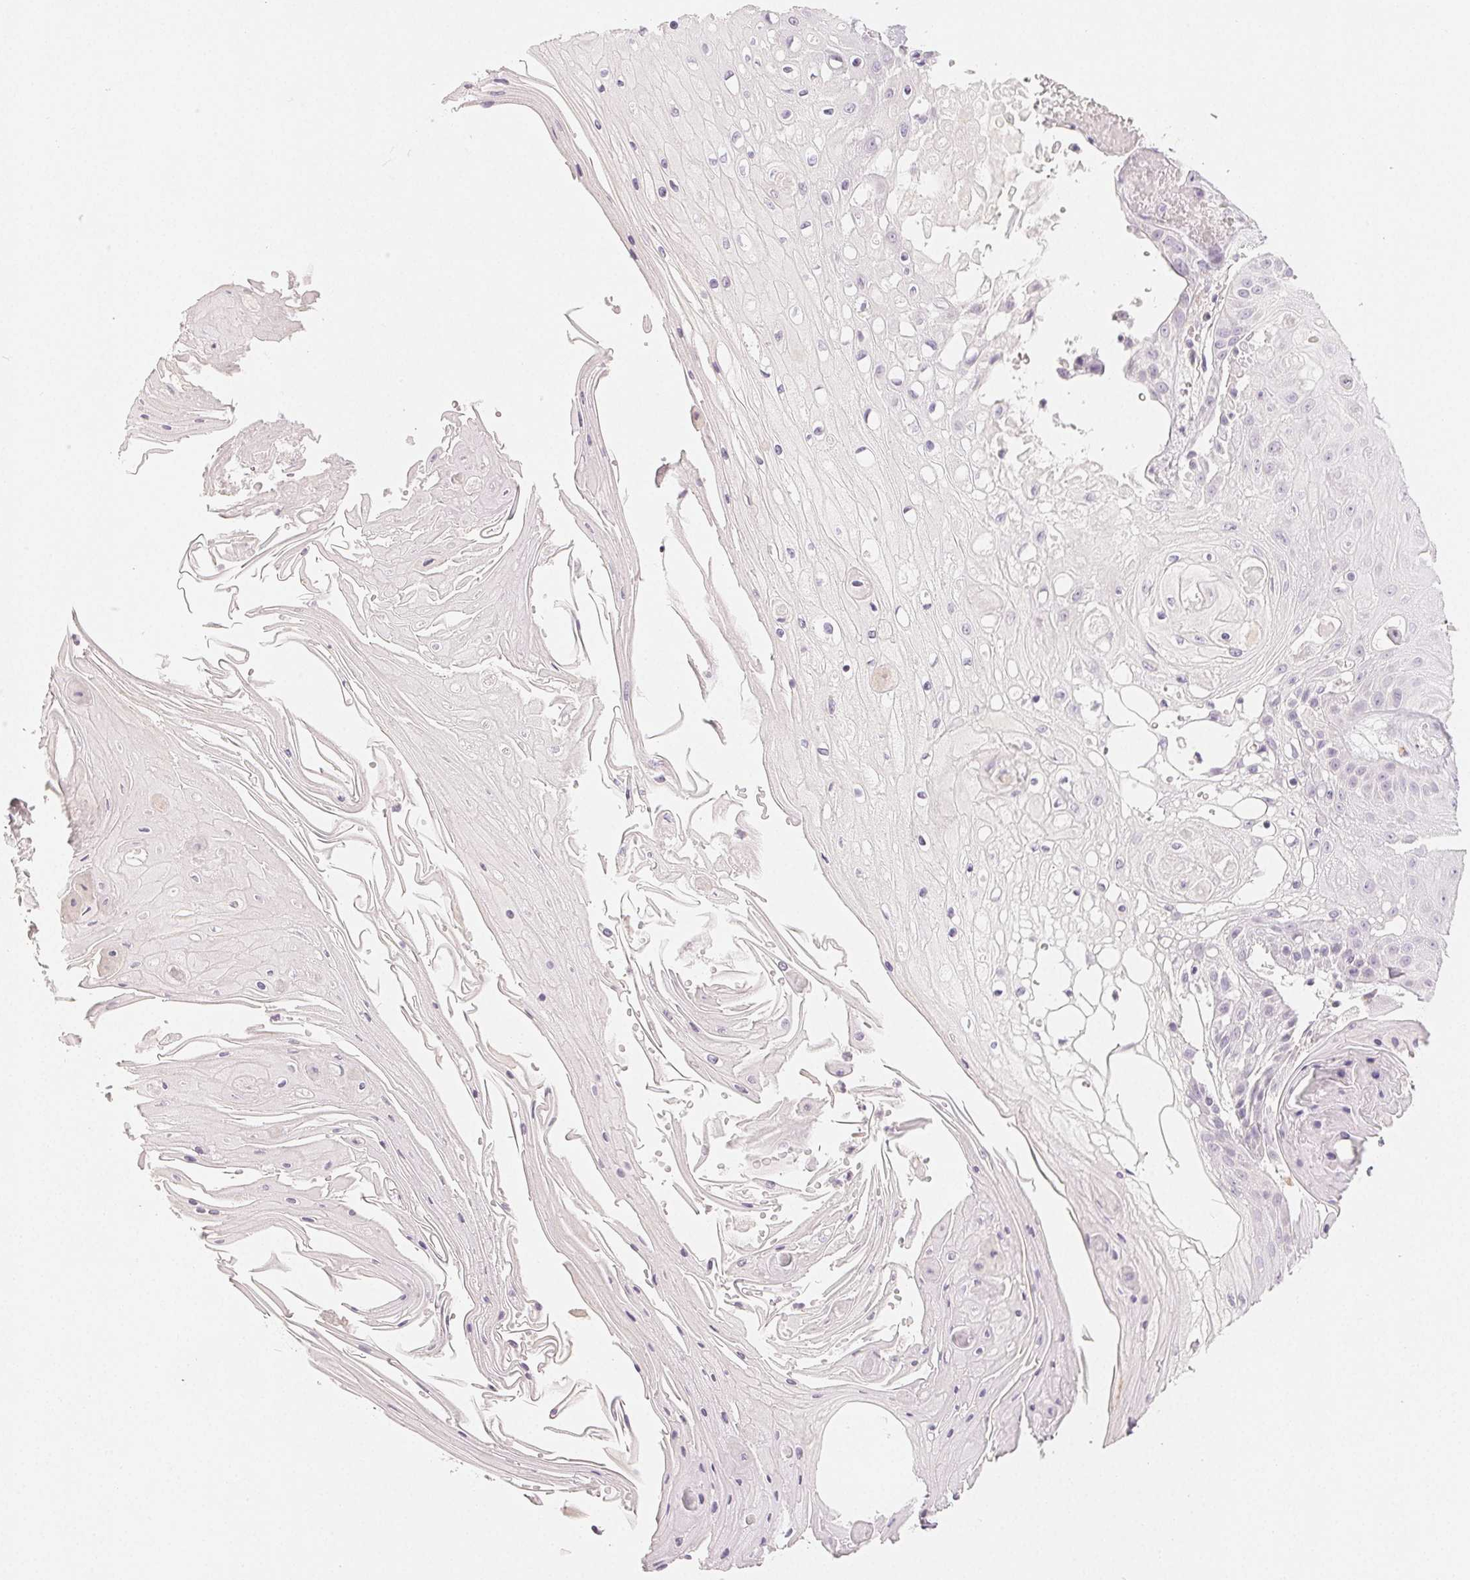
{"staining": {"intensity": "negative", "quantity": "none", "location": "none"}, "tissue": "skin cancer", "cell_type": "Tumor cells", "image_type": "cancer", "snomed": [{"axis": "morphology", "description": "Squamous cell carcinoma, NOS"}, {"axis": "topography", "description": "Skin"}], "caption": "Skin cancer (squamous cell carcinoma) was stained to show a protein in brown. There is no significant staining in tumor cells.", "gene": "LVRN", "patient": {"sex": "male", "age": 70}}